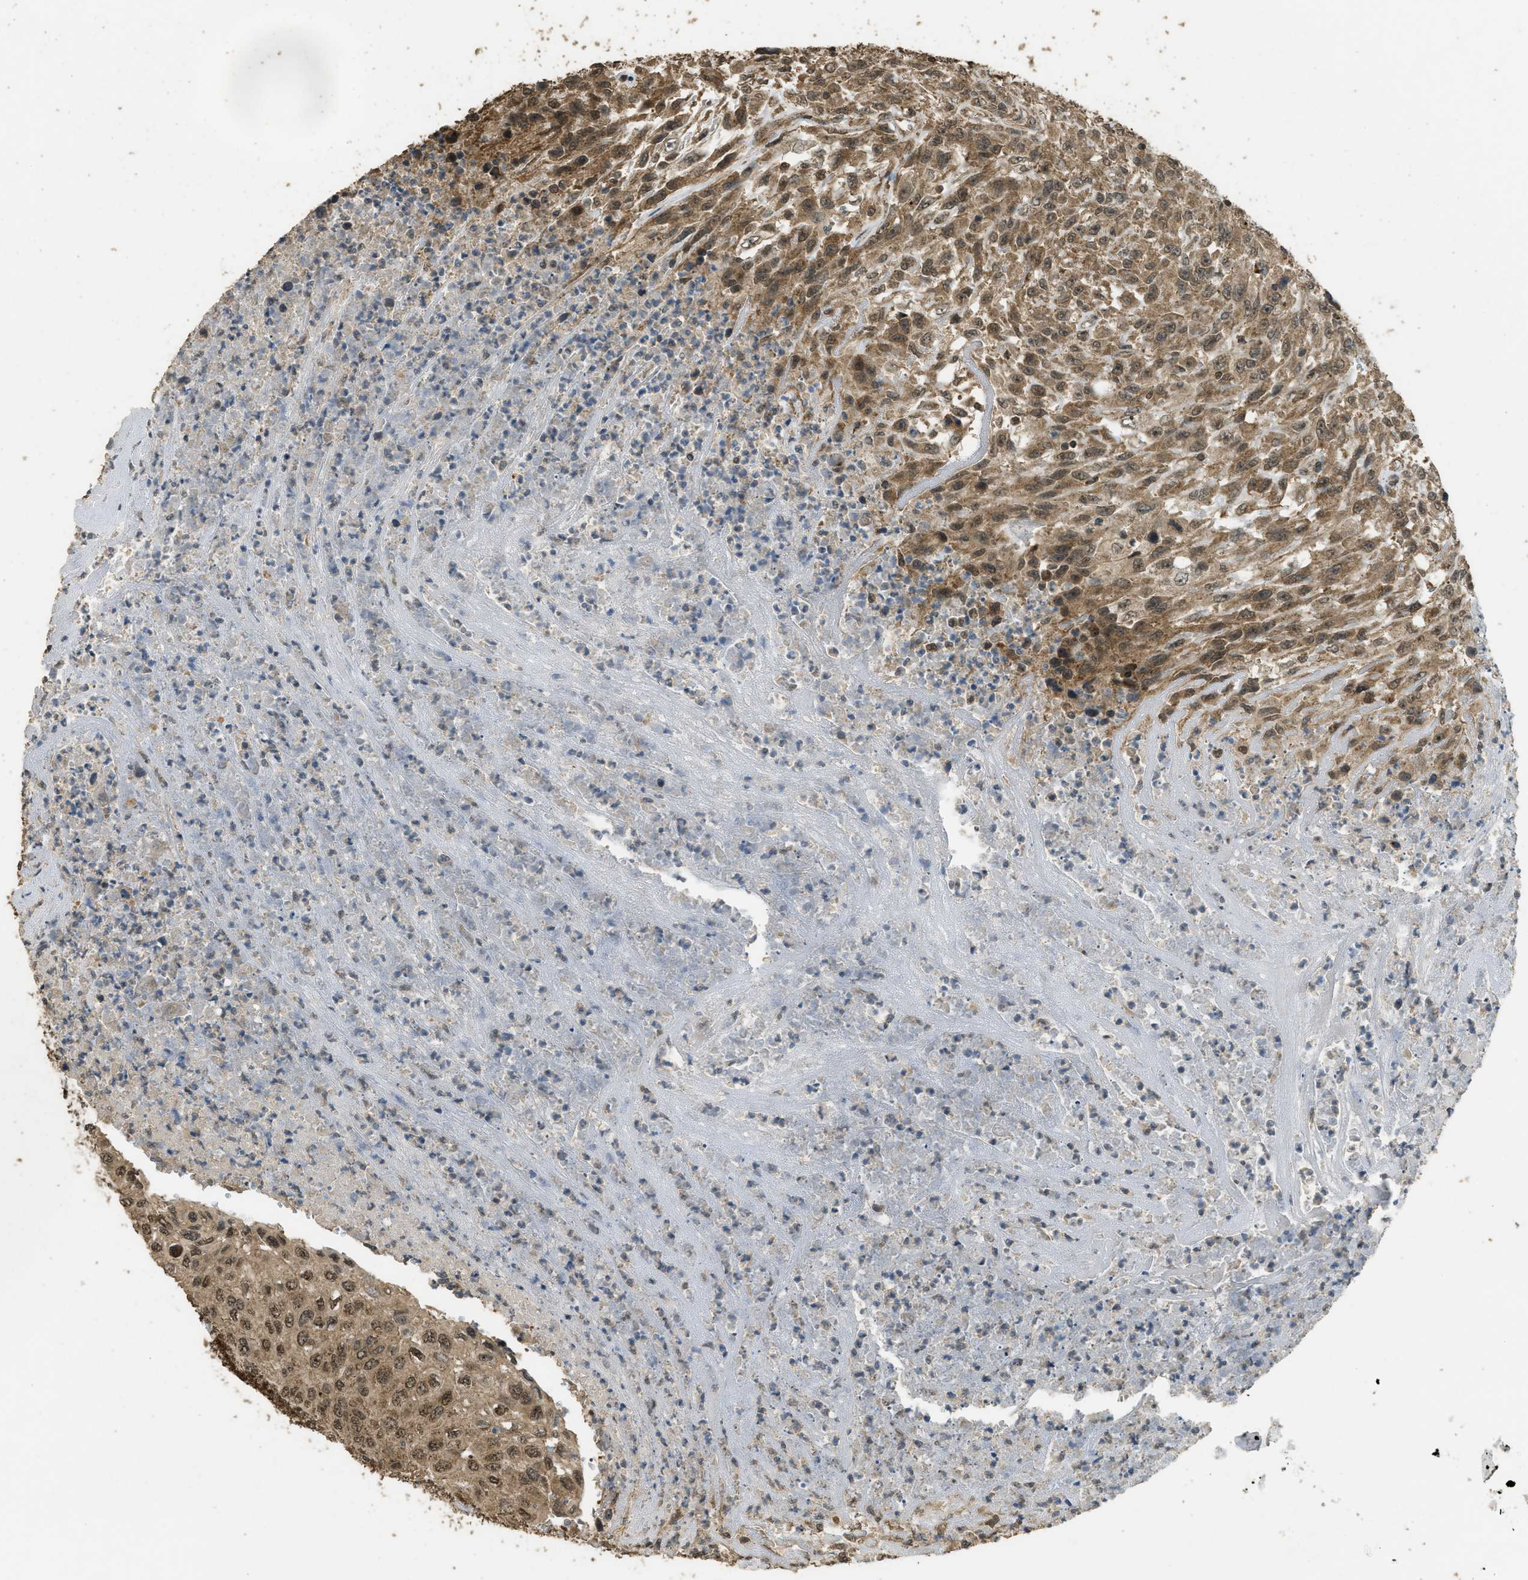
{"staining": {"intensity": "moderate", "quantity": ">75%", "location": "cytoplasmic/membranous,nuclear"}, "tissue": "urothelial cancer", "cell_type": "Tumor cells", "image_type": "cancer", "snomed": [{"axis": "morphology", "description": "Urothelial carcinoma, High grade"}, {"axis": "topography", "description": "Urinary bladder"}], "caption": "Immunohistochemistry (IHC) micrograph of human urothelial carcinoma (high-grade) stained for a protein (brown), which shows medium levels of moderate cytoplasmic/membranous and nuclear staining in approximately >75% of tumor cells.", "gene": "CTPS1", "patient": {"sex": "male", "age": 66}}